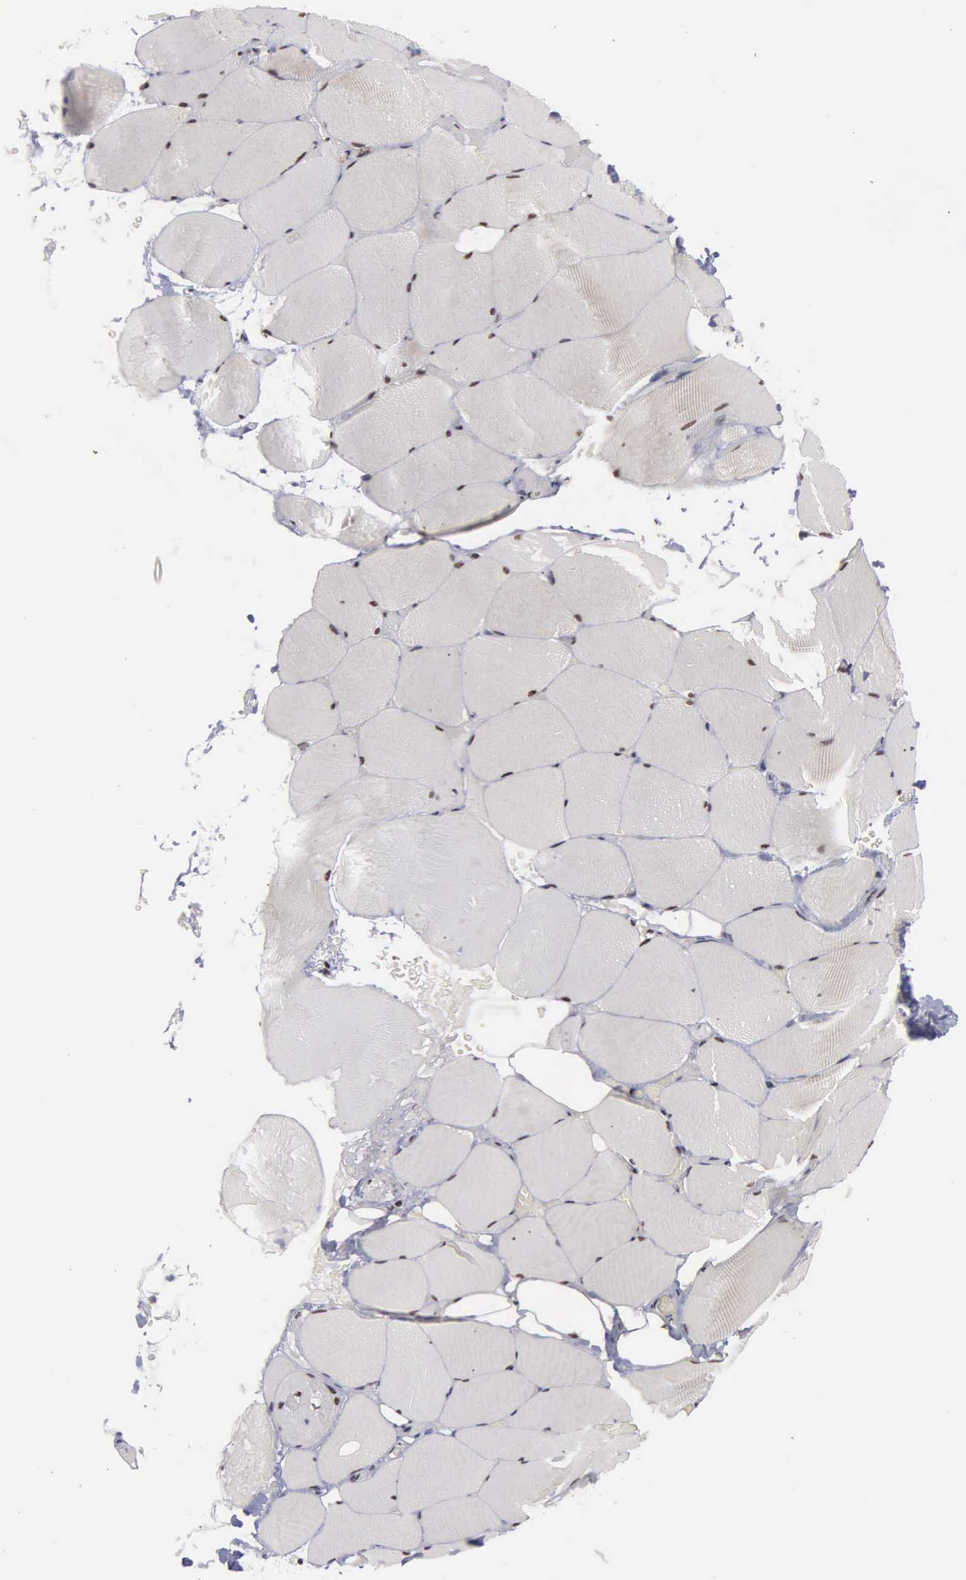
{"staining": {"intensity": "moderate", "quantity": "<25%", "location": "nuclear"}, "tissue": "skeletal muscle", "cell_type": "Myocytes", "image_type": "normal", "snomed": [{"axis": "morphology", "description": "Normal tissue, NOS"}, {"axis": "topography", "description": "Skeletal muscle"}, {"axis": "topography", "description": "Parathyroid gland"}], "caption": "Immunohistochemistry micrograph of unremarkable skeletal muscle: human skeletal muscle stained using IHC reveals low levels of moderate protein expression localized specifically in the nuclear of myocytes, appearing as a nuclear brown color.", "gene": "KIAA0586", "patient": {"sex": "female", "age": 37}}